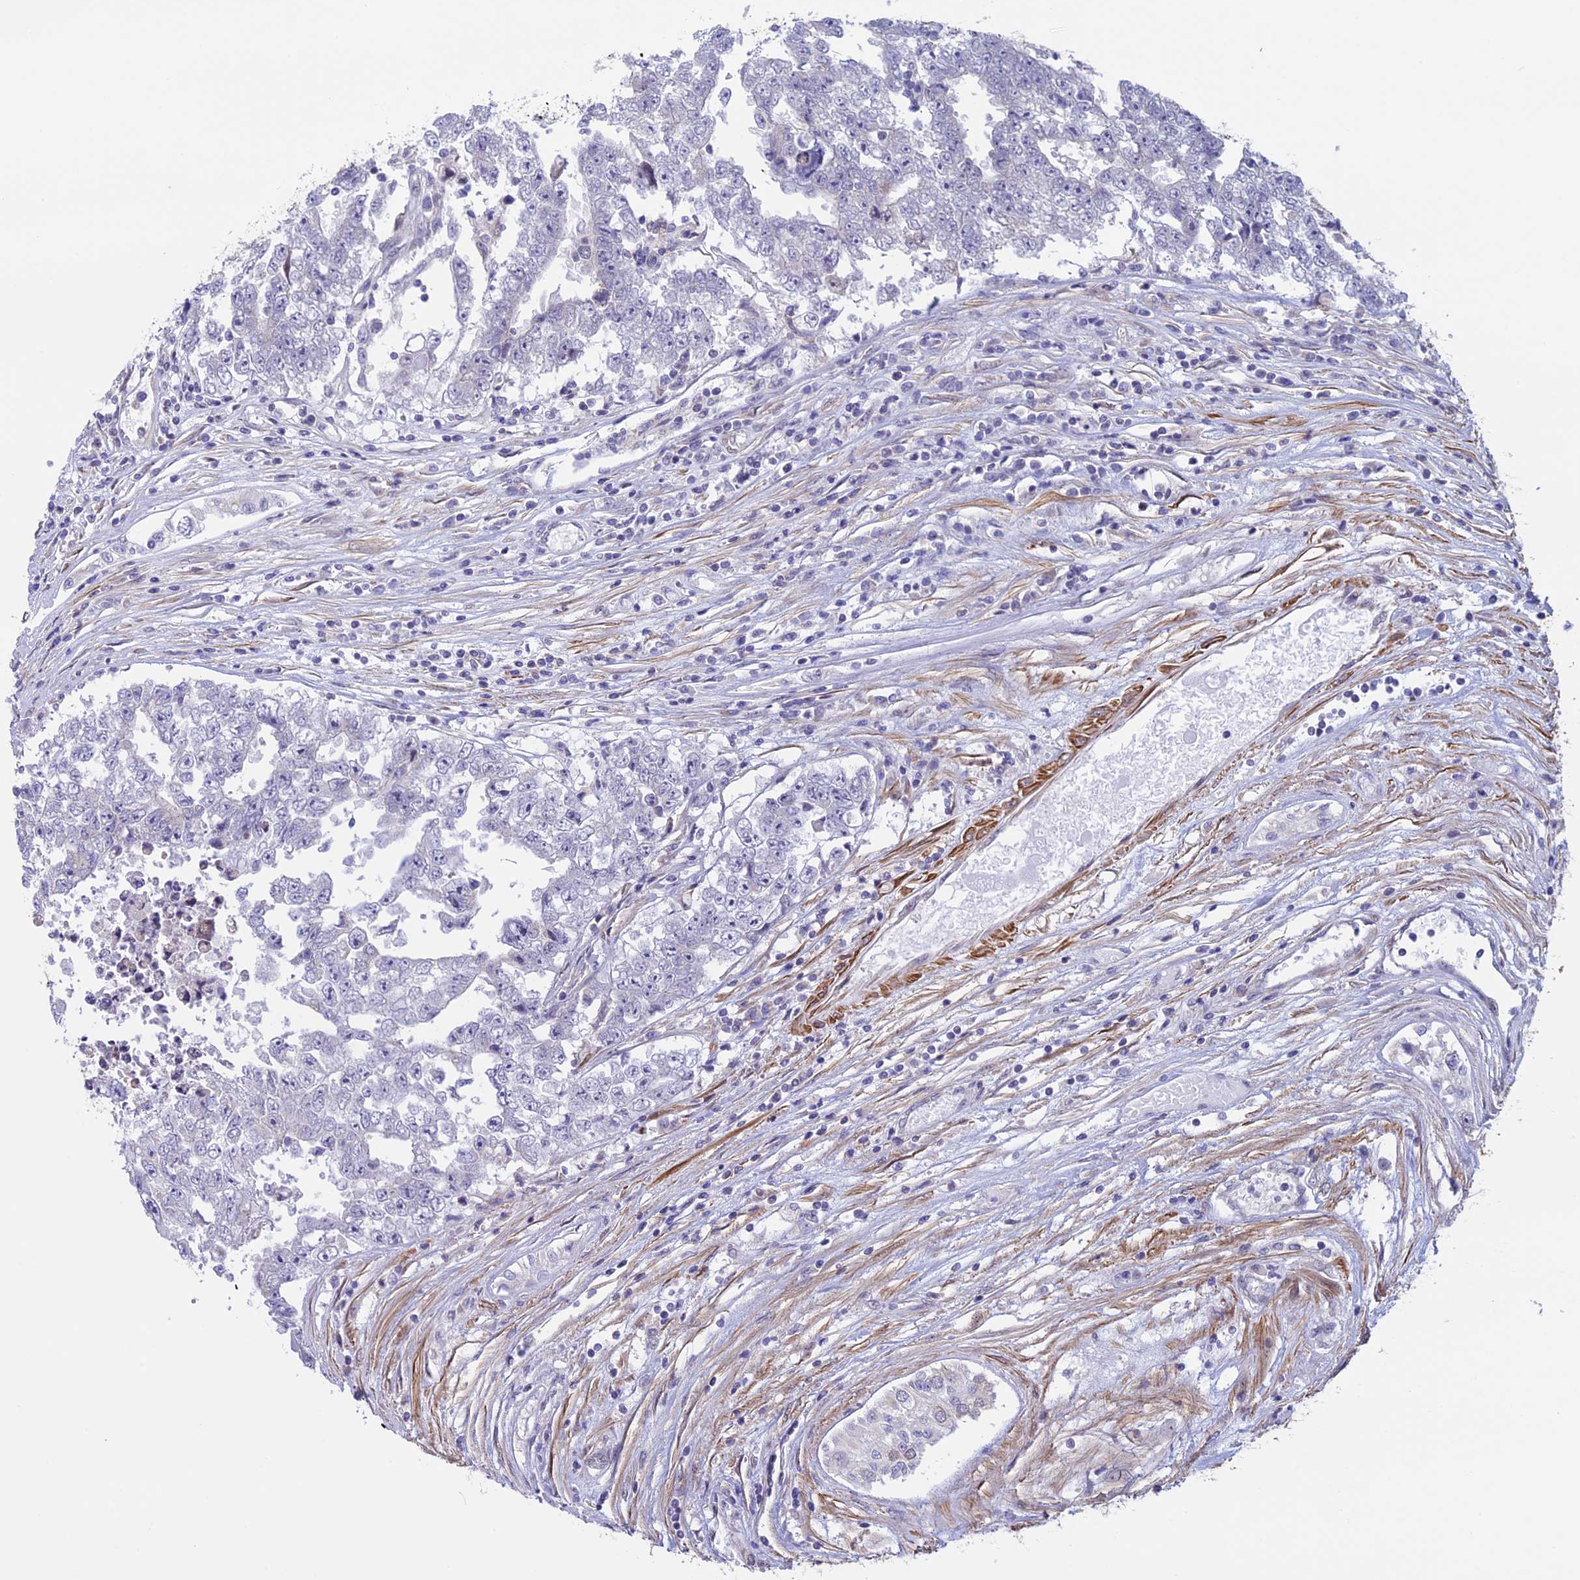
{"staining": {"intensity": "negative", "quantity": "none", "location": "none"}, "tissue": "testis cancer", "cell_type": "Tumor cells", "image_type": "cancer", "snomed": [{"axis": "morphology", "description": "Carcinoma, Embryonal, NOS"}, {"axis": "topography", "description": "Testis"}], "caption": "There is no significant expression in tumor cells of embryonal carcinoma (testis).", "gene": "IGSF6", "patient": {"sex": "male", "age": 25}}